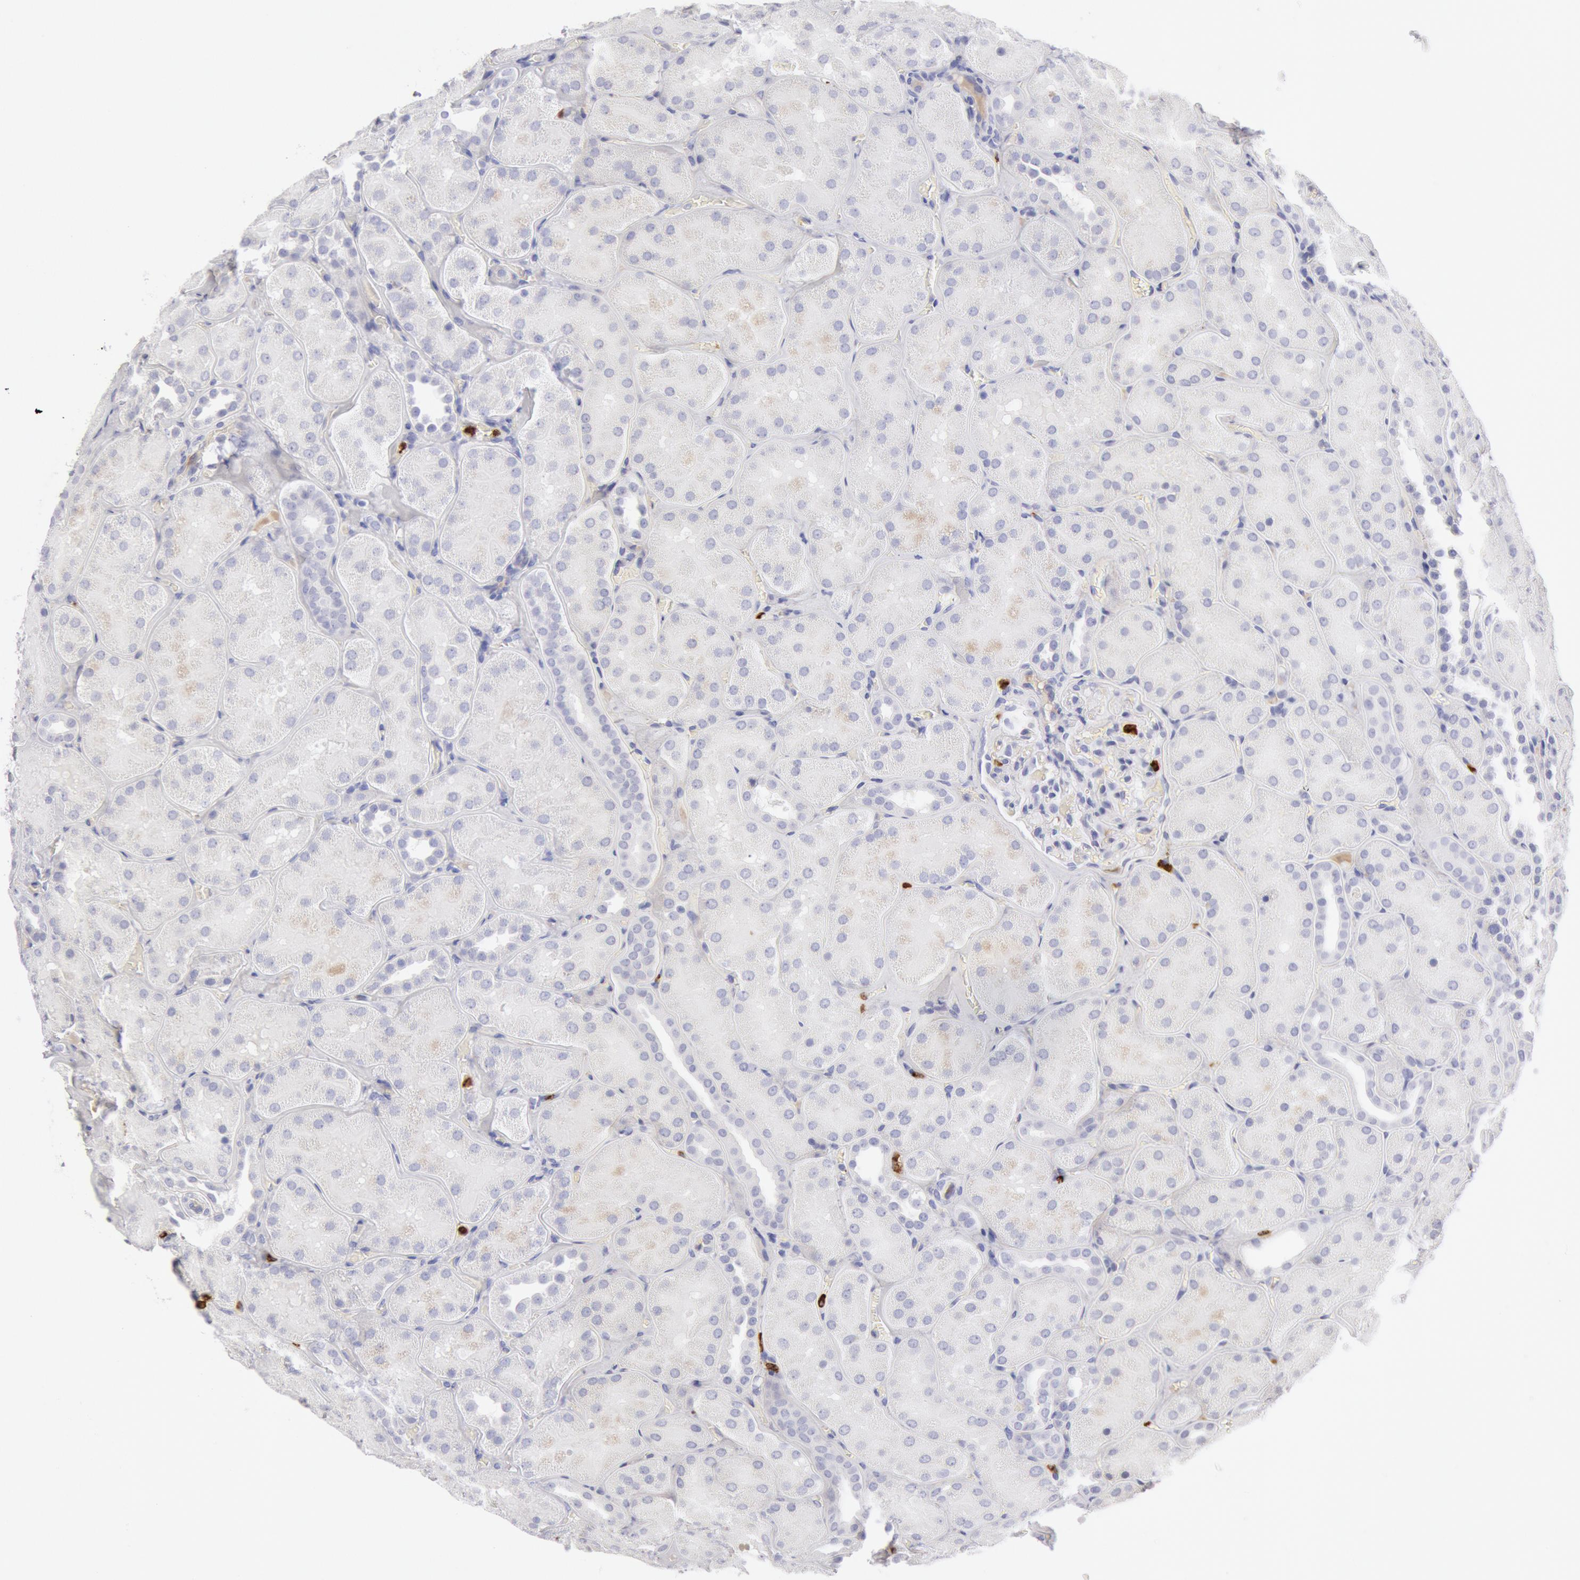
{"staining": {"intensity": "negative", "quantity": "none", "location": "none"}, "tissue": "kidney", "cell_type": "Cells in glomeruli", "image_type": "normal", "snomed": [{"axis": "morphology", "description": "Normal tissue, NOS"}, {"axis": "topography", "description": "Kidney"}], "caption": "DAB immunohistochemical staining of unremarkable kidney displays no significant staining in cells in glomeruli.", "gene": "FCN1", "patient": {"sex": "male", "age": 28}}